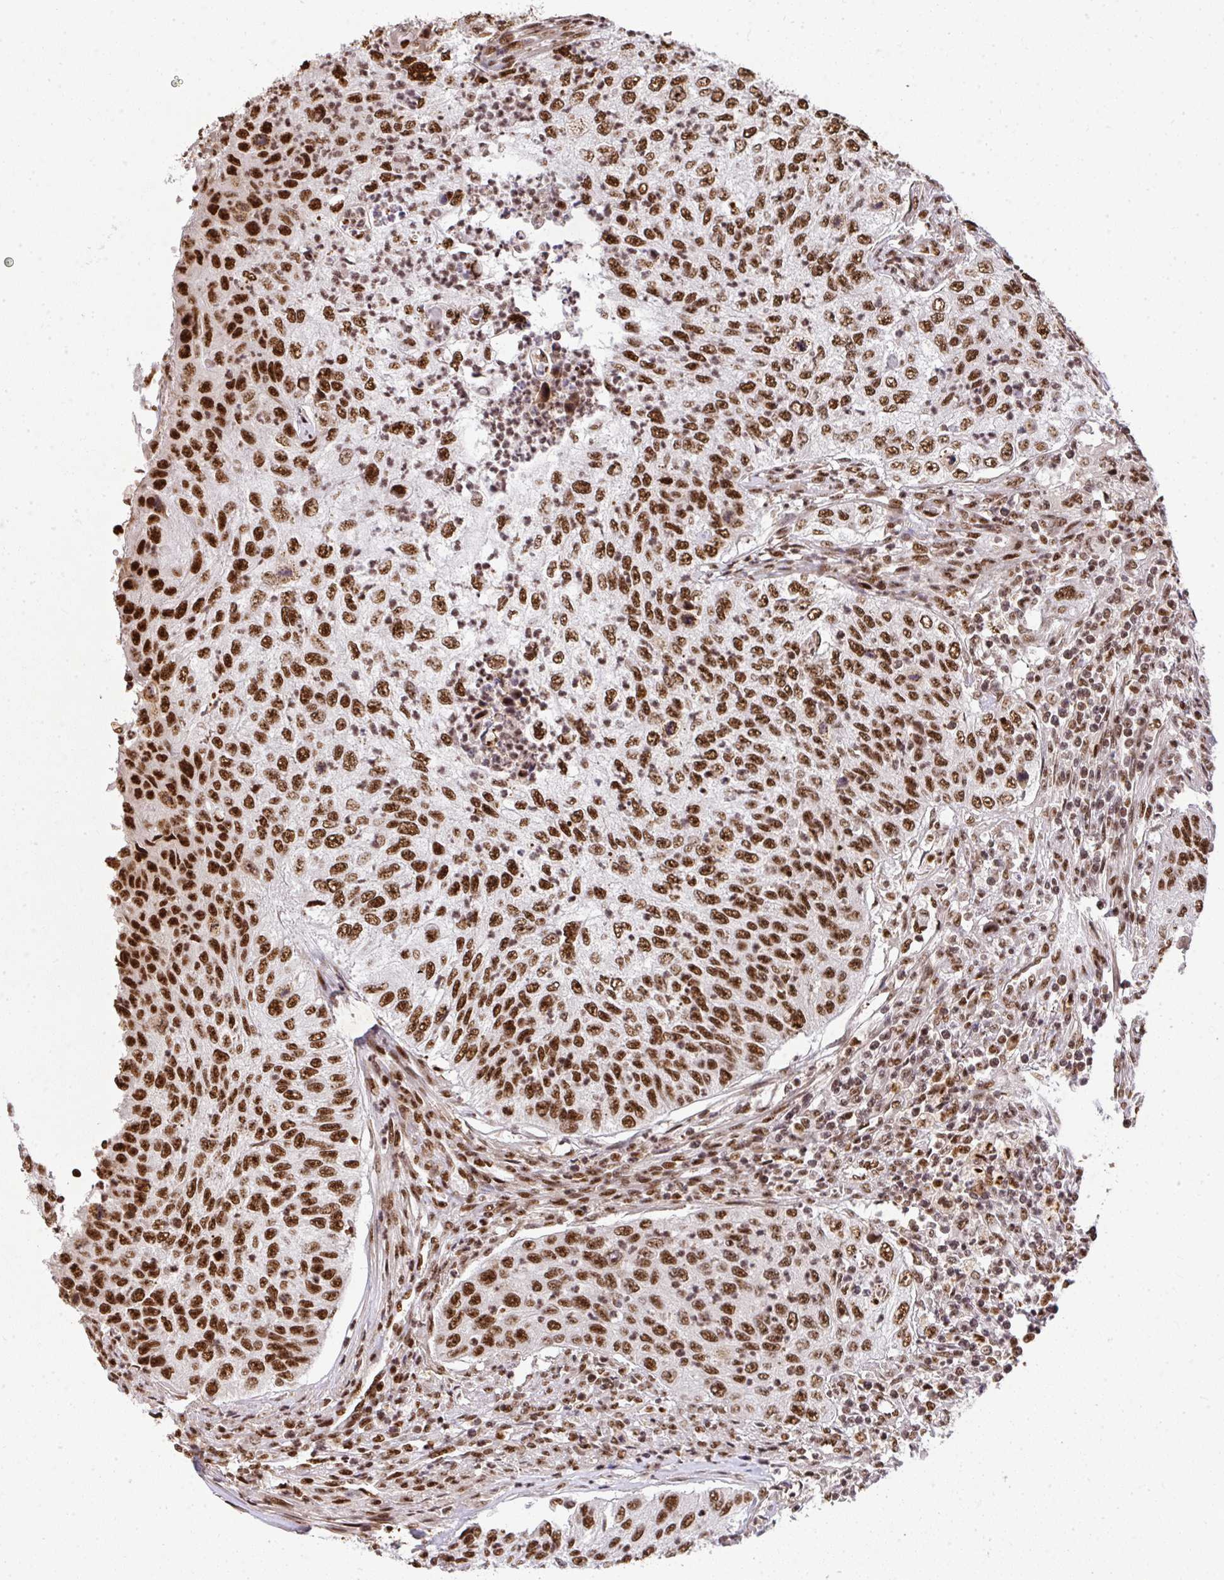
{"staining": {"intensity": "strong", "quantity": ">75%", "location": "nuclear"}, "tissue": "urothelial cancer", "cell_type": "Tumor cells", "image_type": "cancer", "snomed": [{"axis": "morphology", "description": "Urothelial carcinoma, High grade"}, {"axis": "topography", "description": "Urinary bladder"}], "caption": "DAB (3,3'-diaminobenzidine) immunohistochemical staining of urothelial cancer displays strong nuclear protein staining in approximately >75% of tumor cells.", "gene": "U2AF1", "patient": {"sex": "female", "age": 60}}